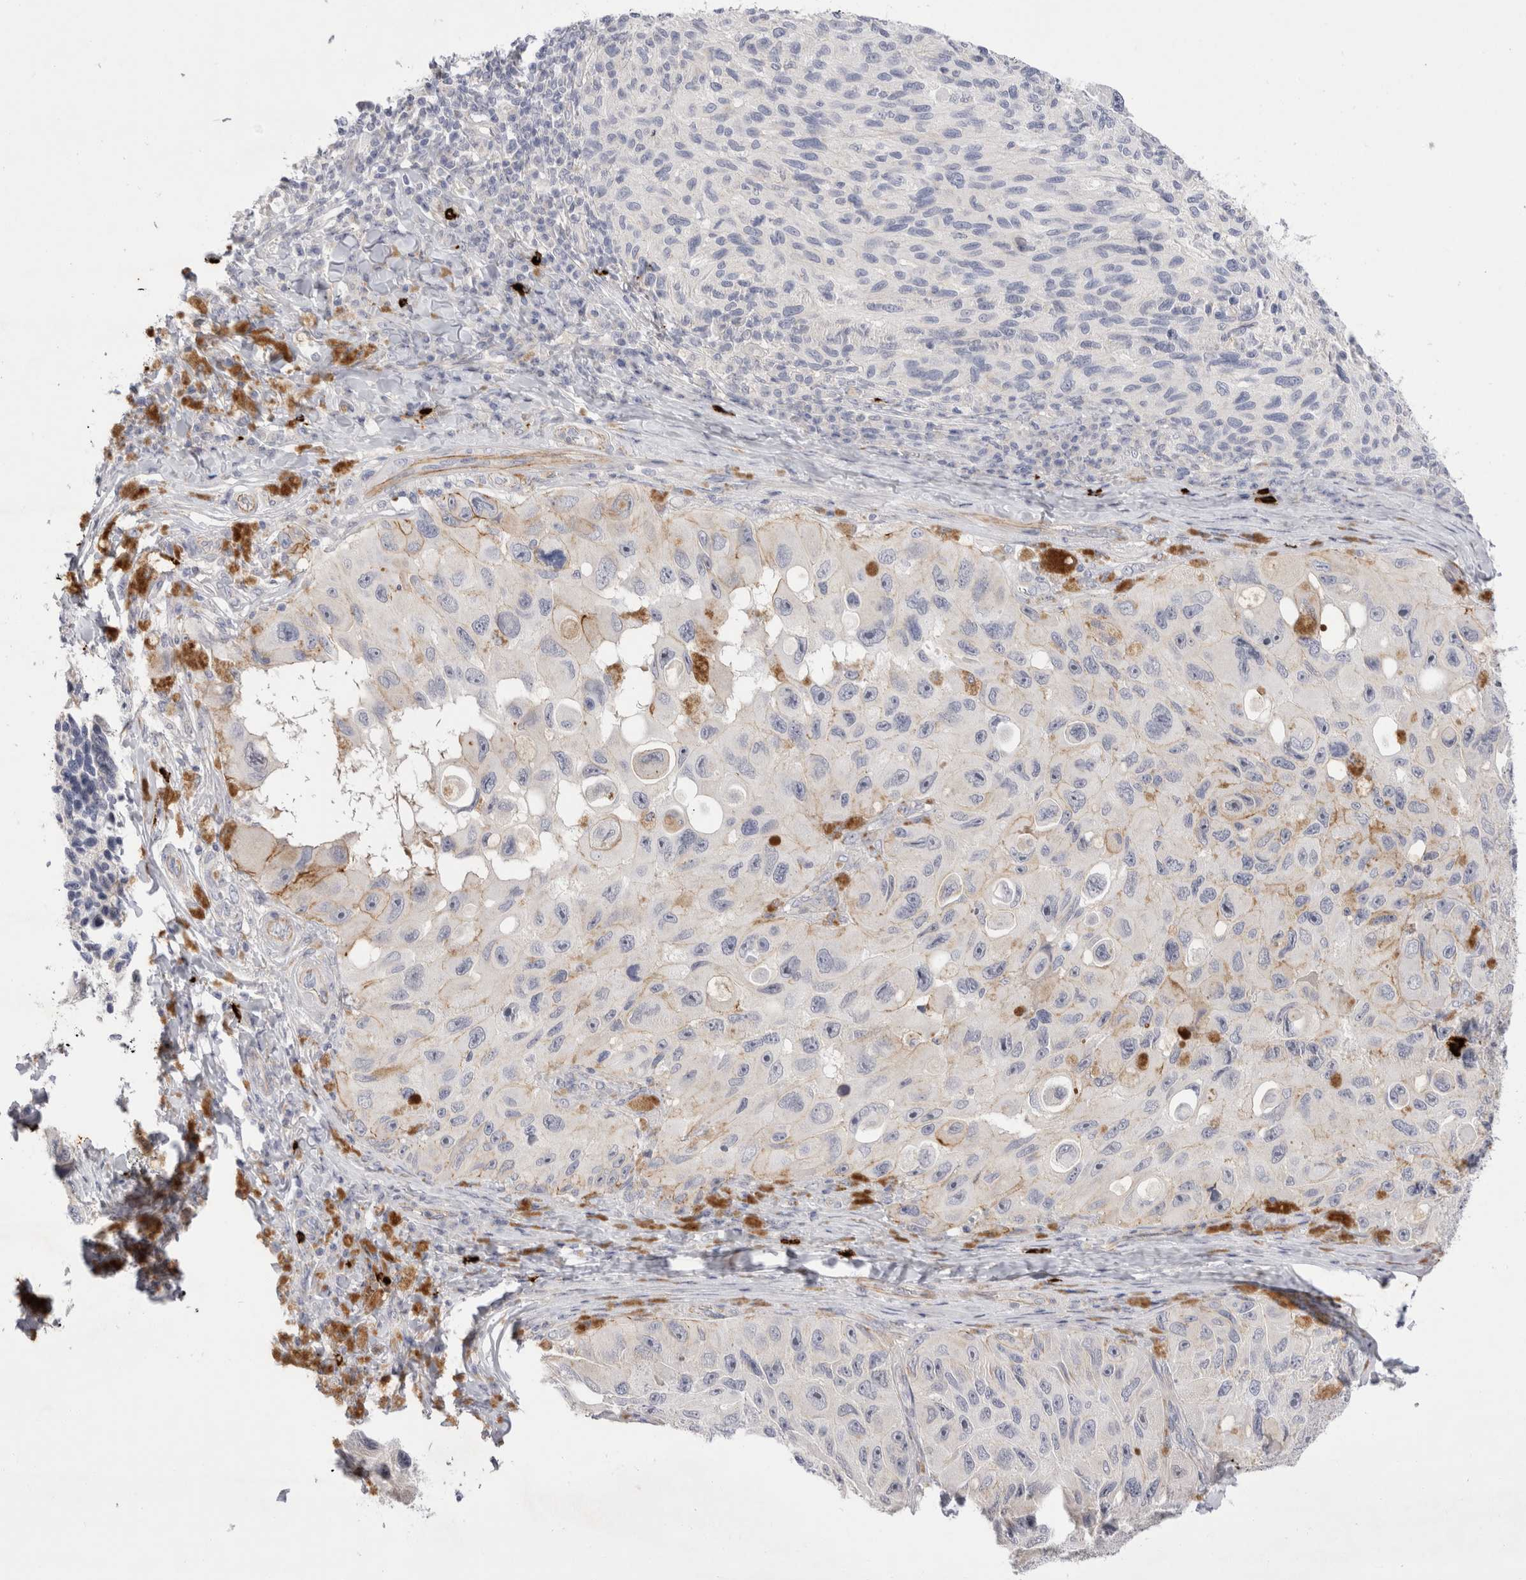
{"staining": {"intensity": "weak", "quantity": "<25%", "location": "cytoplasmic/membranous"}, "tissue": "melanoma", "cell_type": "Tumor cells", "image_type": "cancer", "snomed": [{"axis": "morphology", "description": "Malignant melanoma, NOS"}, {"axis": "topography", "description": "Skin"}], "caption": "Protein analysis of melanoma exhibits no significant staining in tumor cells.", "gene": "SPINK2", "patient": {"sex": "female", "age": 73}}